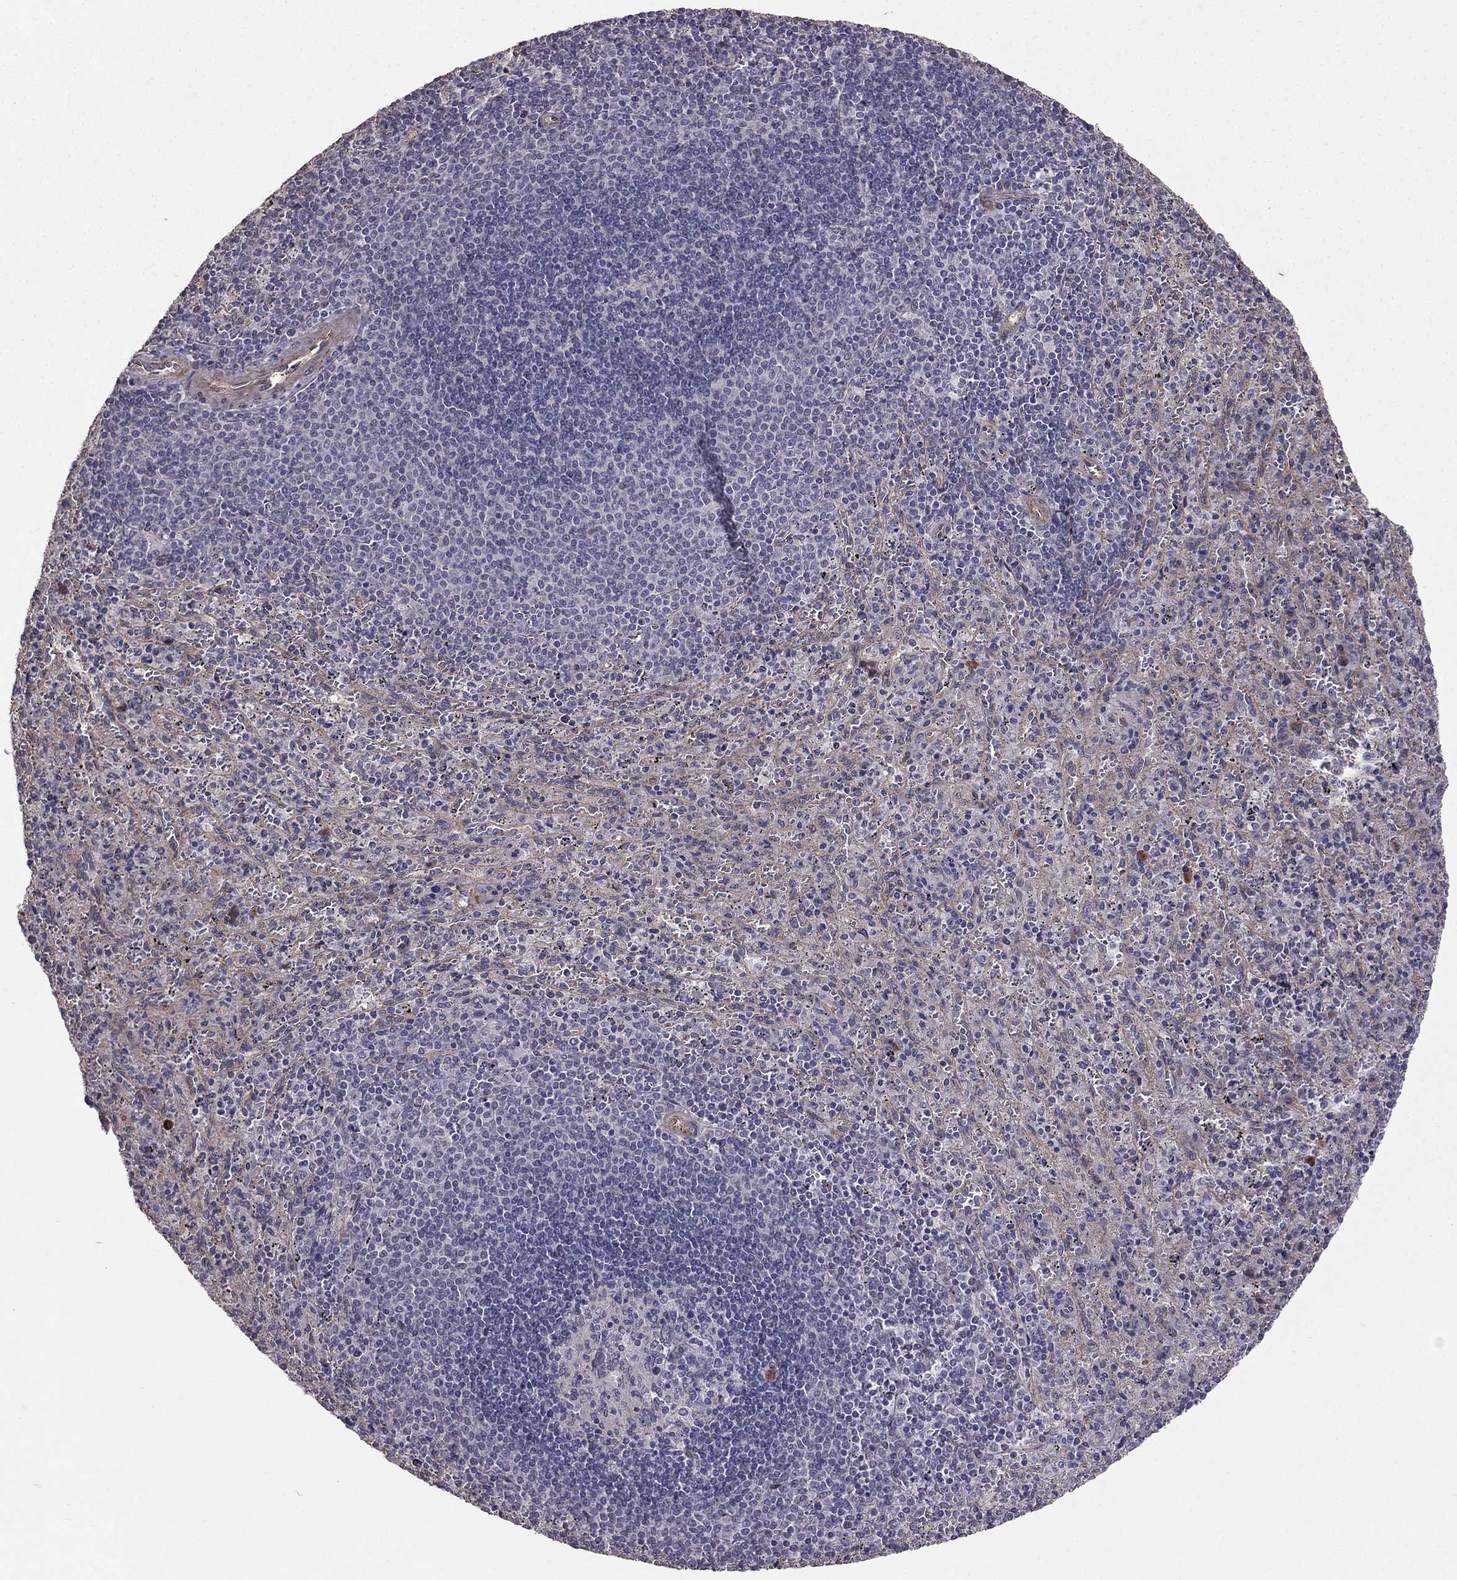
{"staining": {"intensity": "negative", "quantity": "none", "location": "none"}, "tissue": "spleen", "cell_type": "Cells in red pulp", "image_type": "normal", "snomed": [{"axis": "morphology", "description": "Normal tissue, NOS"}, {"axis": "topography", "description": "Spleen"}], "caption": "An image of spleen stained for a protein exhibits no brown staining in cells in red pulp. (DAB immunohistochemistry (IHC) visualized using brightfield microscopy, high magnification).", "gene": "RASIP1", "patient": {"sex": "male", "age": 57}}